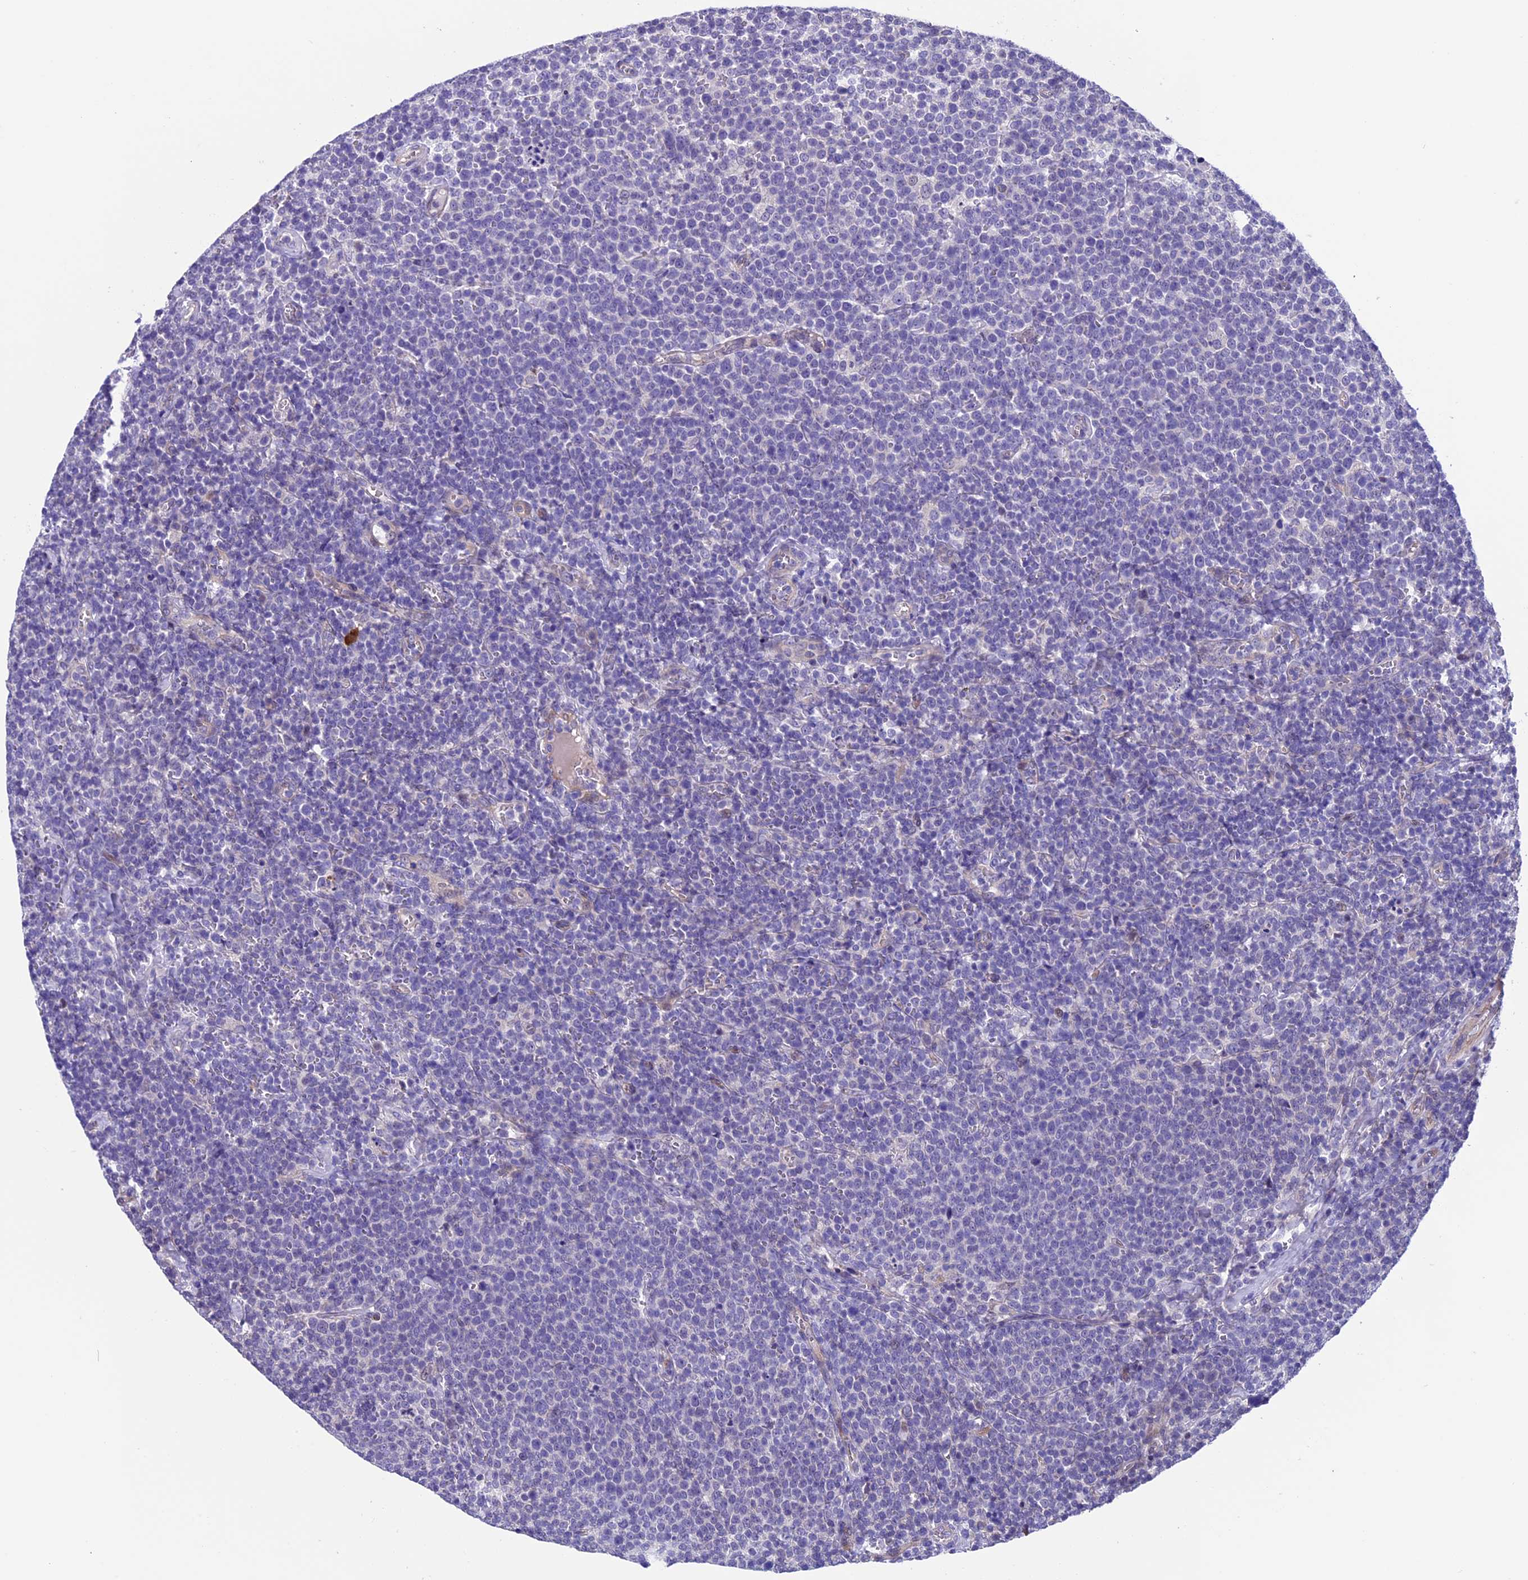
{"staining": {"intensity": "negative", "quantity": "none", "location": "none"}, "tissue": "lymphoma", "cell_type": "Tumor cells", "image_type": "cancer", "snomed": [{"axis": "morphology", "description": "Malignant lymphoma, non-Hodgkin's type, High grade"}, {"axis": "topography", "description": "Lymph node"}], "caption": "This is a image of IHC staining of high-grade malignant lymphoma, non-Hodgkin's type, which shows no staining in tumor cells.", "gene": "TMEM171", "patient": {"sex": "male", "age": 61}}